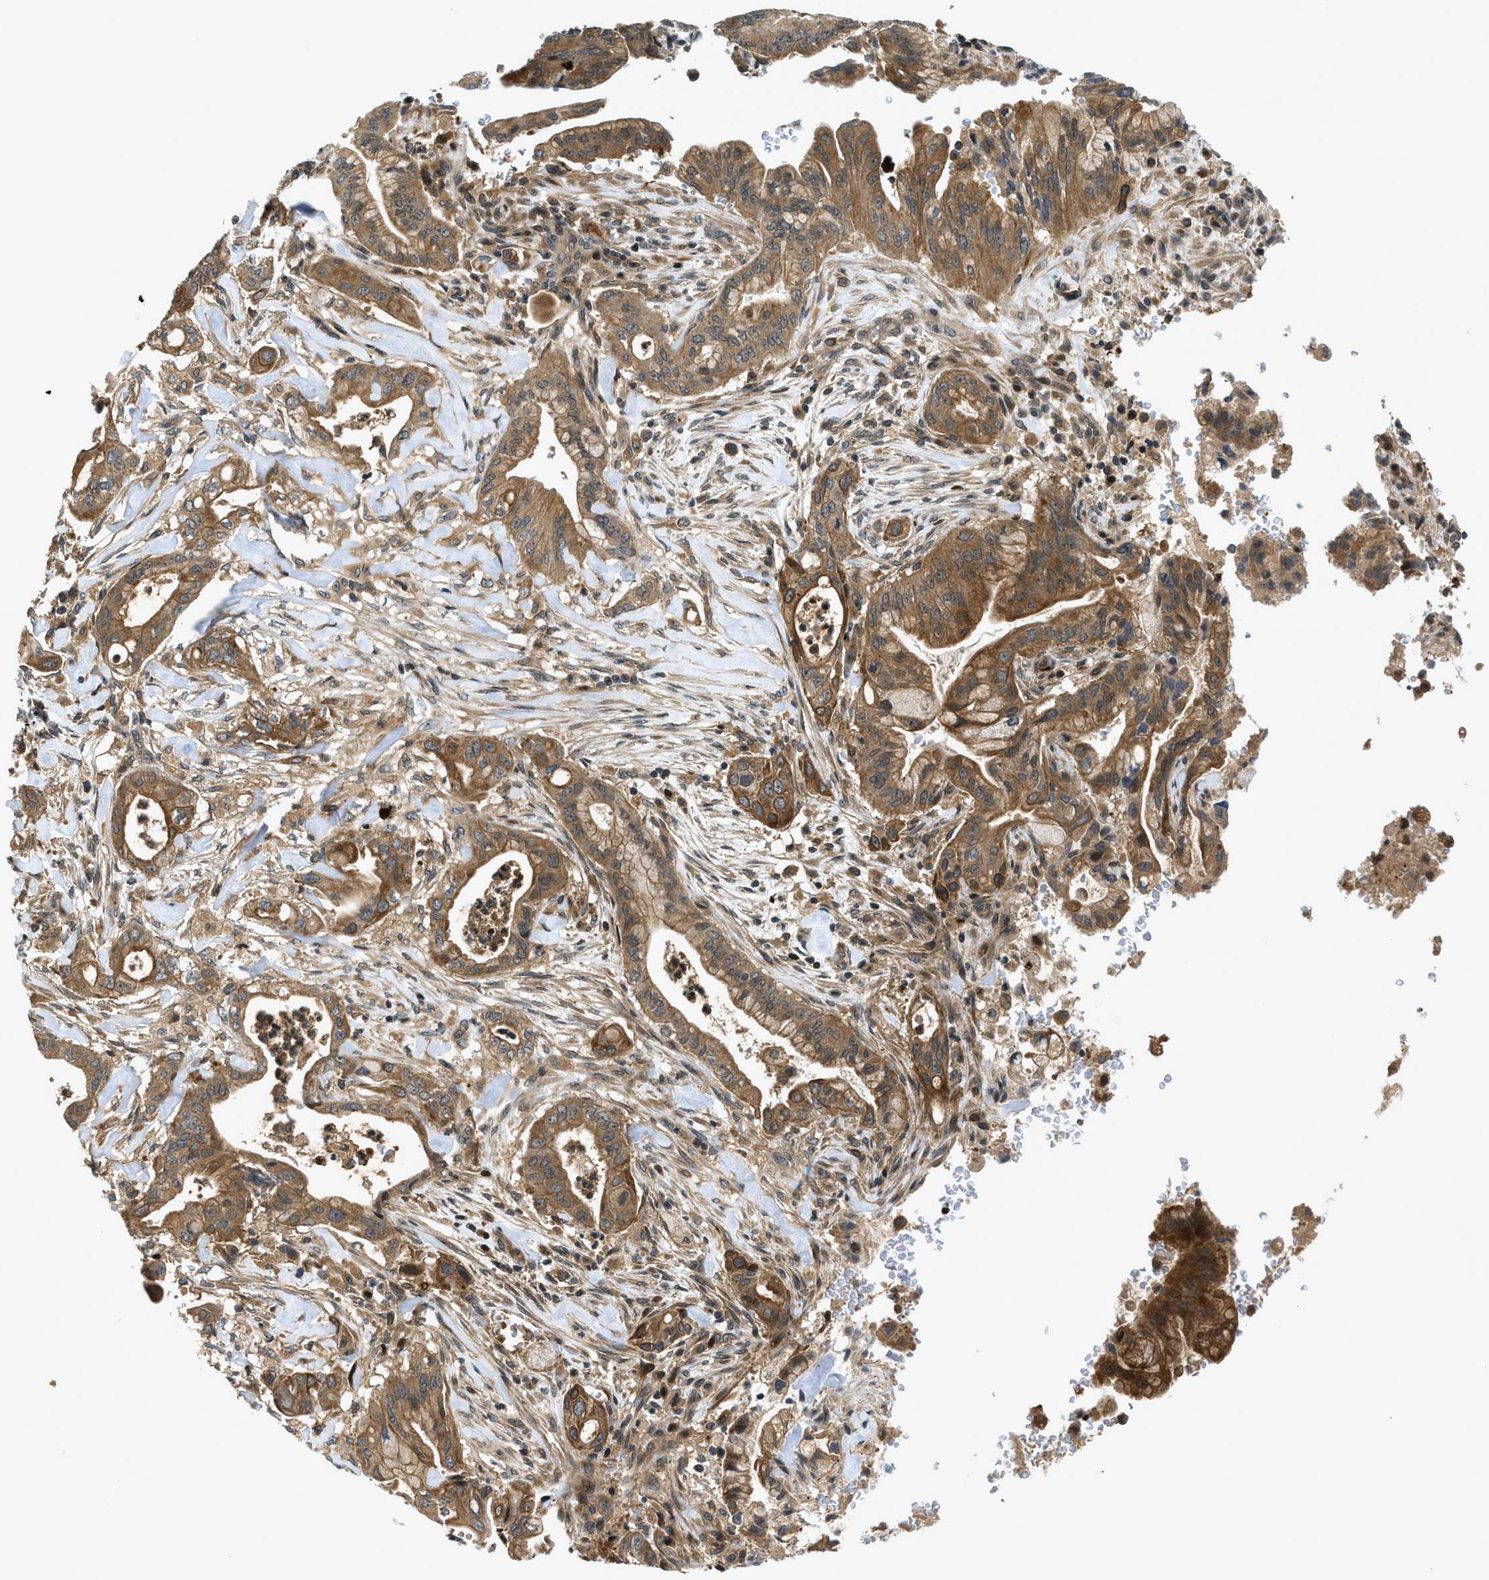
{"staining": {"intensity": "moderate", "quantity": ">75%", "location": "cytoplasmic/membranous"}, "tissue": "pancreatic cancer", "cell_type": "Tumor cells", "image_type": "cancer", "snomed": [{"axis": "morphology", "description": "Adenocarcinoma, NOS"}, {"axis": "topography", "description": "Pancreas"}], "caption": "Immunohistochemistry (IHC) photomicrograph of neoplastic tissue: human pancreatic cancer (adenocarcinoma) stained using IHC shows medium levels of moderate protein expression localized specifically in the cytoplasmic/membranous of tumor cells, appearing as a cytoplasmic/membranous brown color.", "gene": "DNAJC28", "patient": {"sex": "female", "age": 73}}